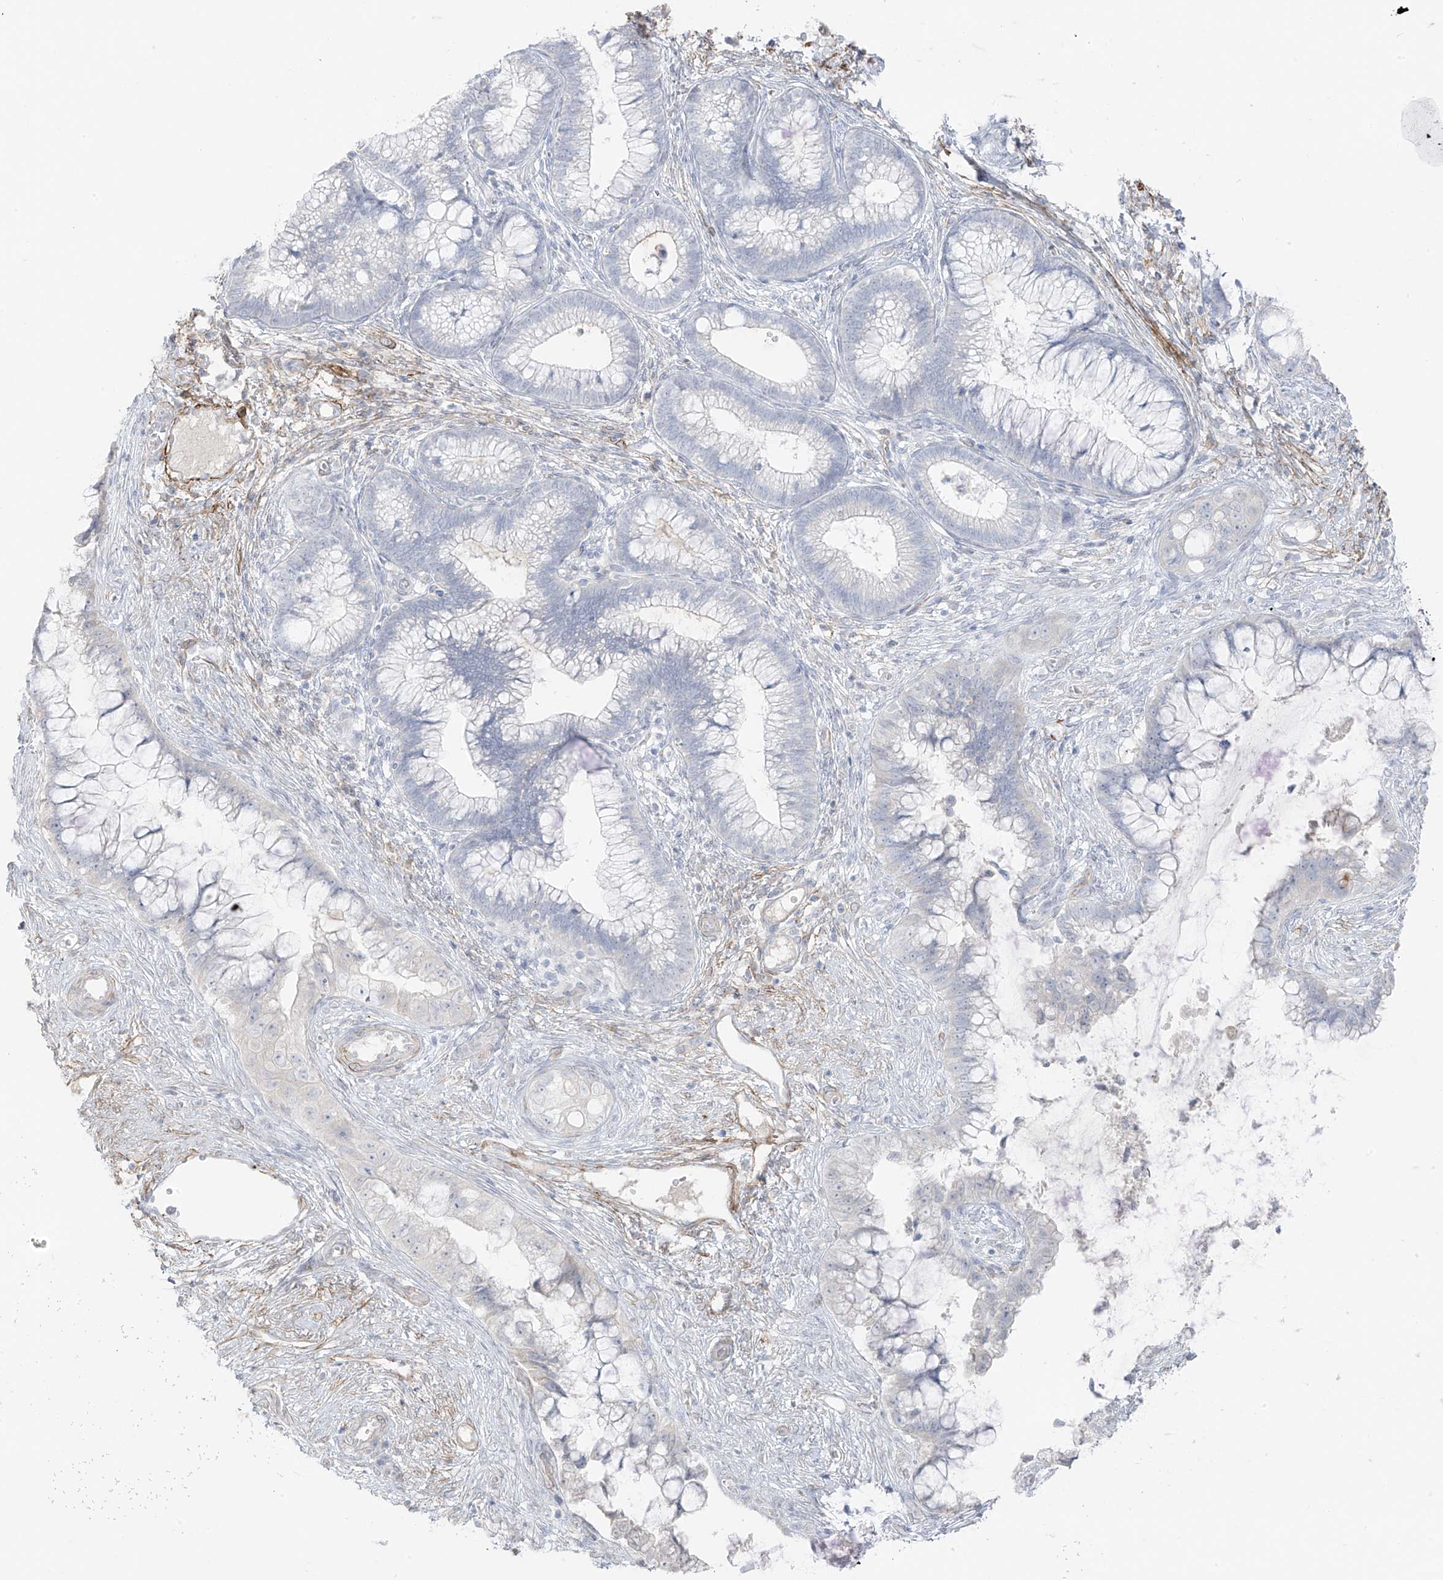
{"staining": {"intensity": "negative", "quantity": "none", "location": "none"}, "tissue": "cervical cancer", "cell_type": "Tumor cells", "image_type": "cancer", "snomed": [{"axis": "morphology", "description": "Adenocarcinoma, NOS"}, {"axis": "topography", "description": "Cervix"}], "caption": "IHC histopathology image of cervical cancer (adenocarcinoma) stained for a protein (brown), which reveals no expression in tumor cells.", "gene": "C11orf87", "patient": {"sex": "female", "age": 44}}